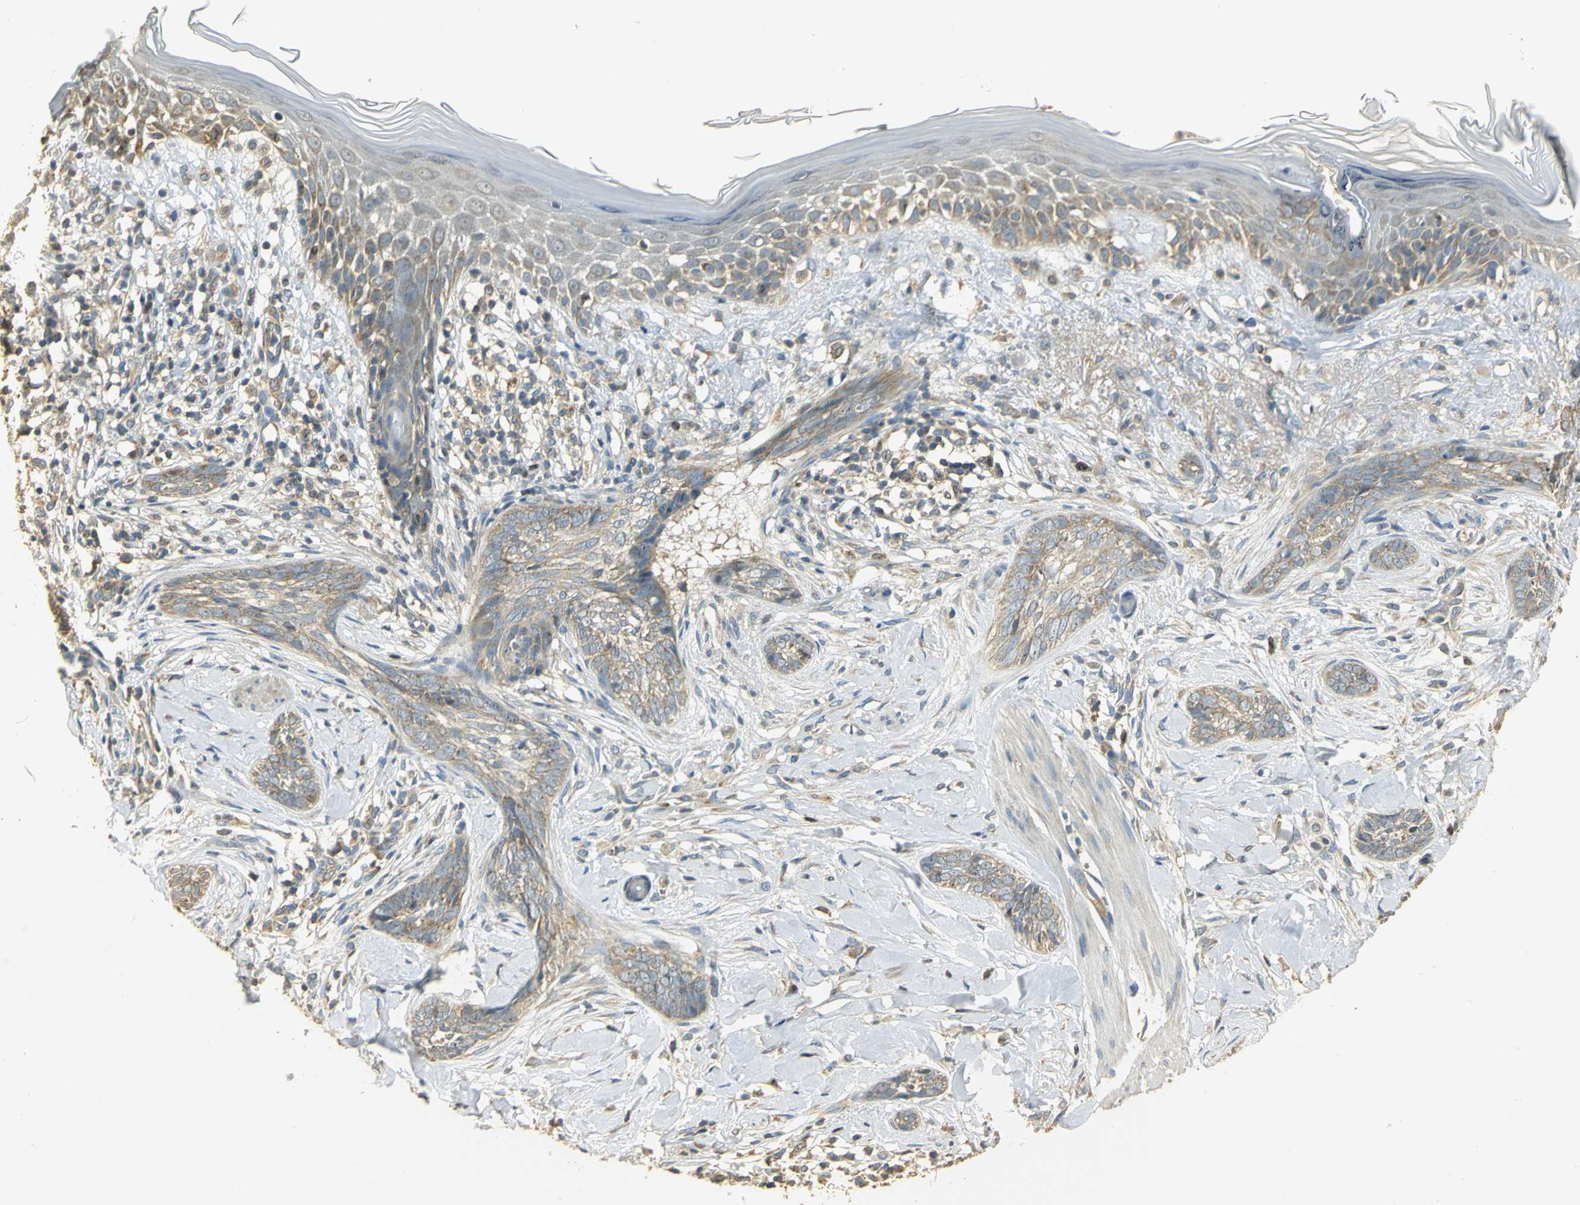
{"staining": {"intensity": "moderate", "quantity": ">75%", "location": "cytoplasmic/membranous"}, "tissue": "skin cancer", "cell_type": "Tumor cells", "image_type": "cancer", "snomed": [{"axis": "morphology", "description": "Basal cell carcinoma"}, {"axis": "topography", "description": "Skin"}], "caption": "Brown immunohistochemical staining in human skin basal cell carcinoma demonstrates moderate cytoplasmic/membranous expression in about >75% of tumor cells. The staining was performed using DAB (3,3'-diaminobenzidine) to visualize the protein expression in brown, while the nuclei were stained in blue with hematoxylin (Magnification: 20x).", "gene": "RARS1", "patient": {"sex": "female", "age": 58}}